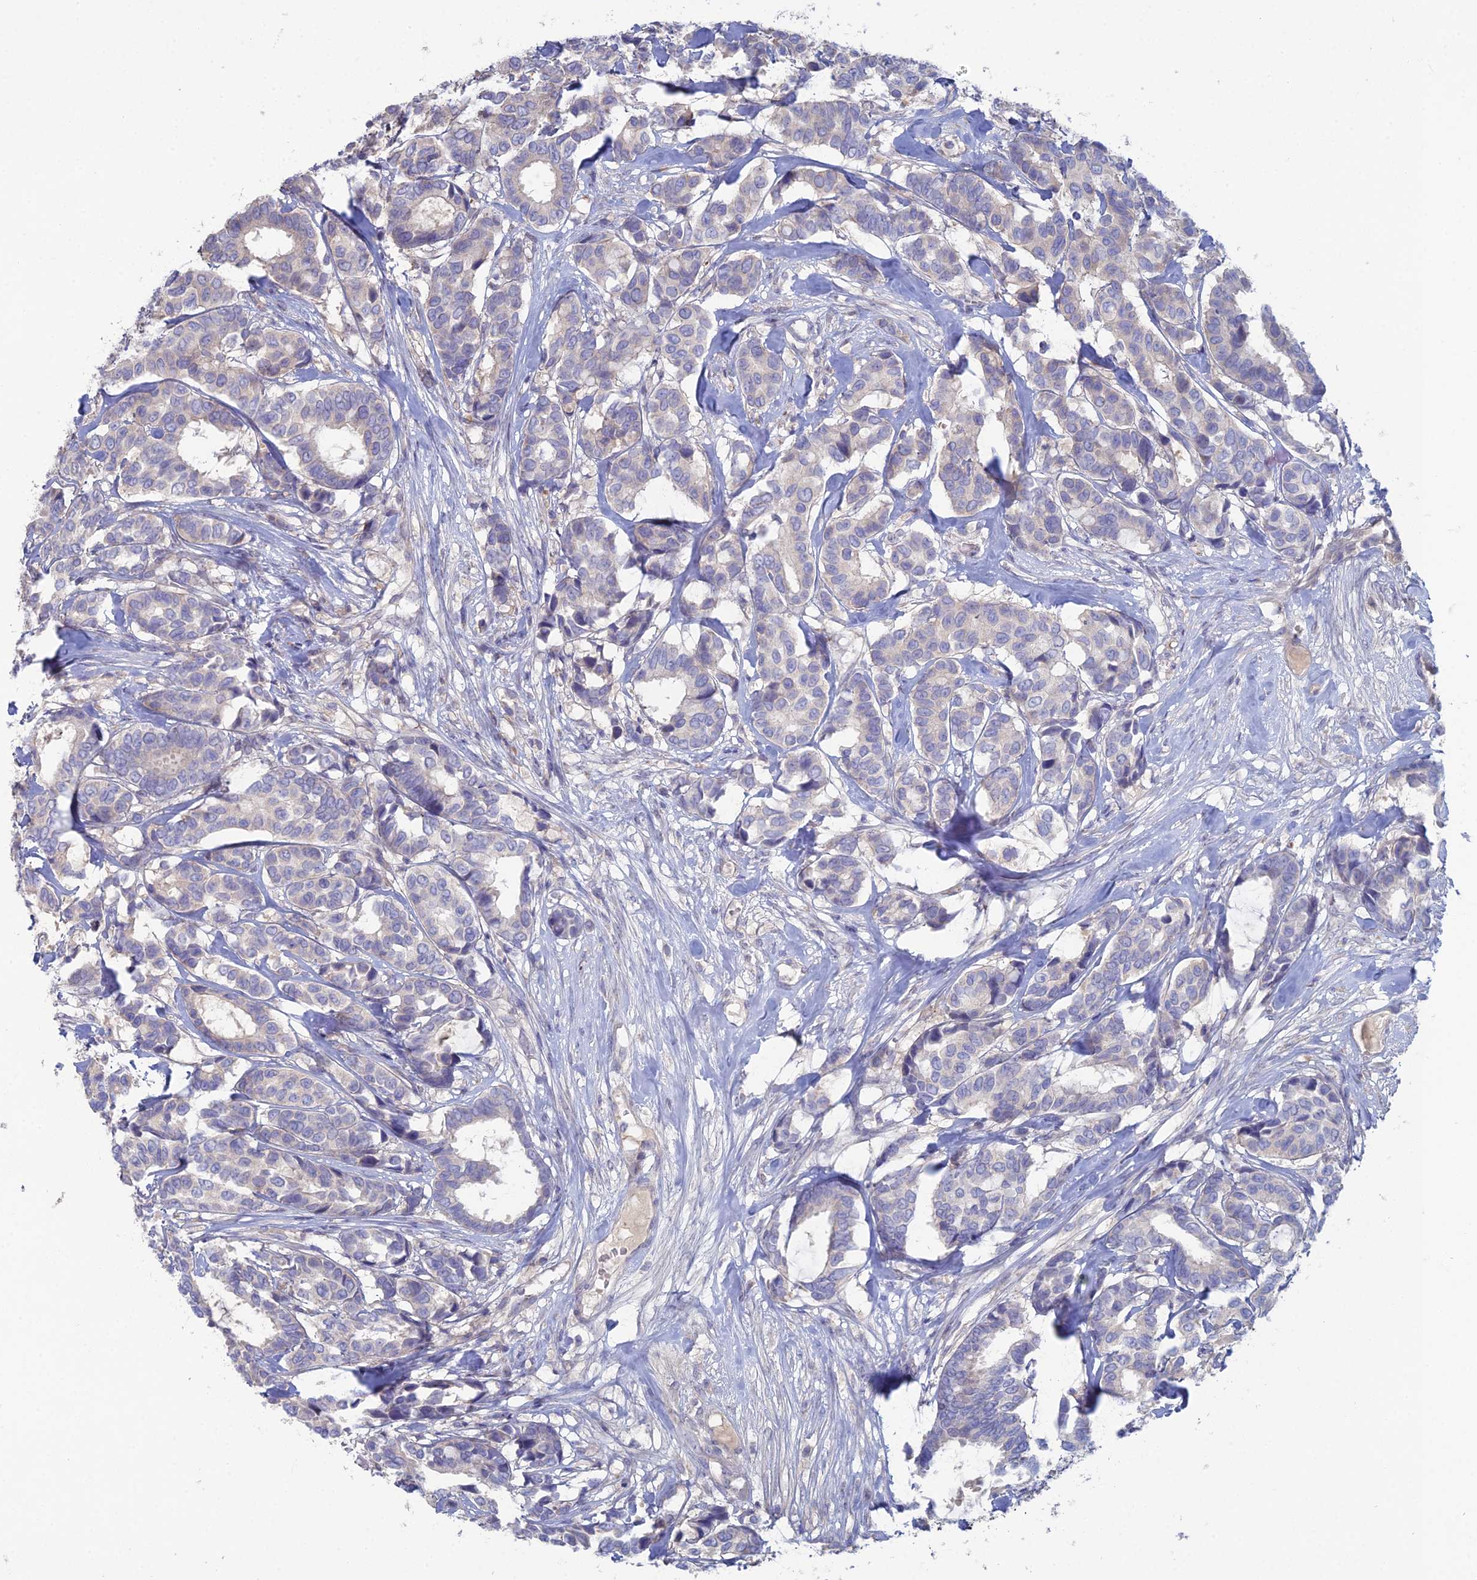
{"staining": {"intensity": "negative", "quantity": "none", "location": "none"}, "tissue": "breast cancer", "cell_type": "Tumor cells", "image_type": "cancer", "snomed": [{"axis": "morphology", "description": "Duct carcinoma"}, {"axis": "topography", "description": "Breast"}], "caption": "Immunohistochemistry (IHC) of infiltrating ductal carcinoma (breast) reveals no positivity in tumor cells.", "gene": "ARL16", "patient": {"sex": "female", "age": 87}}